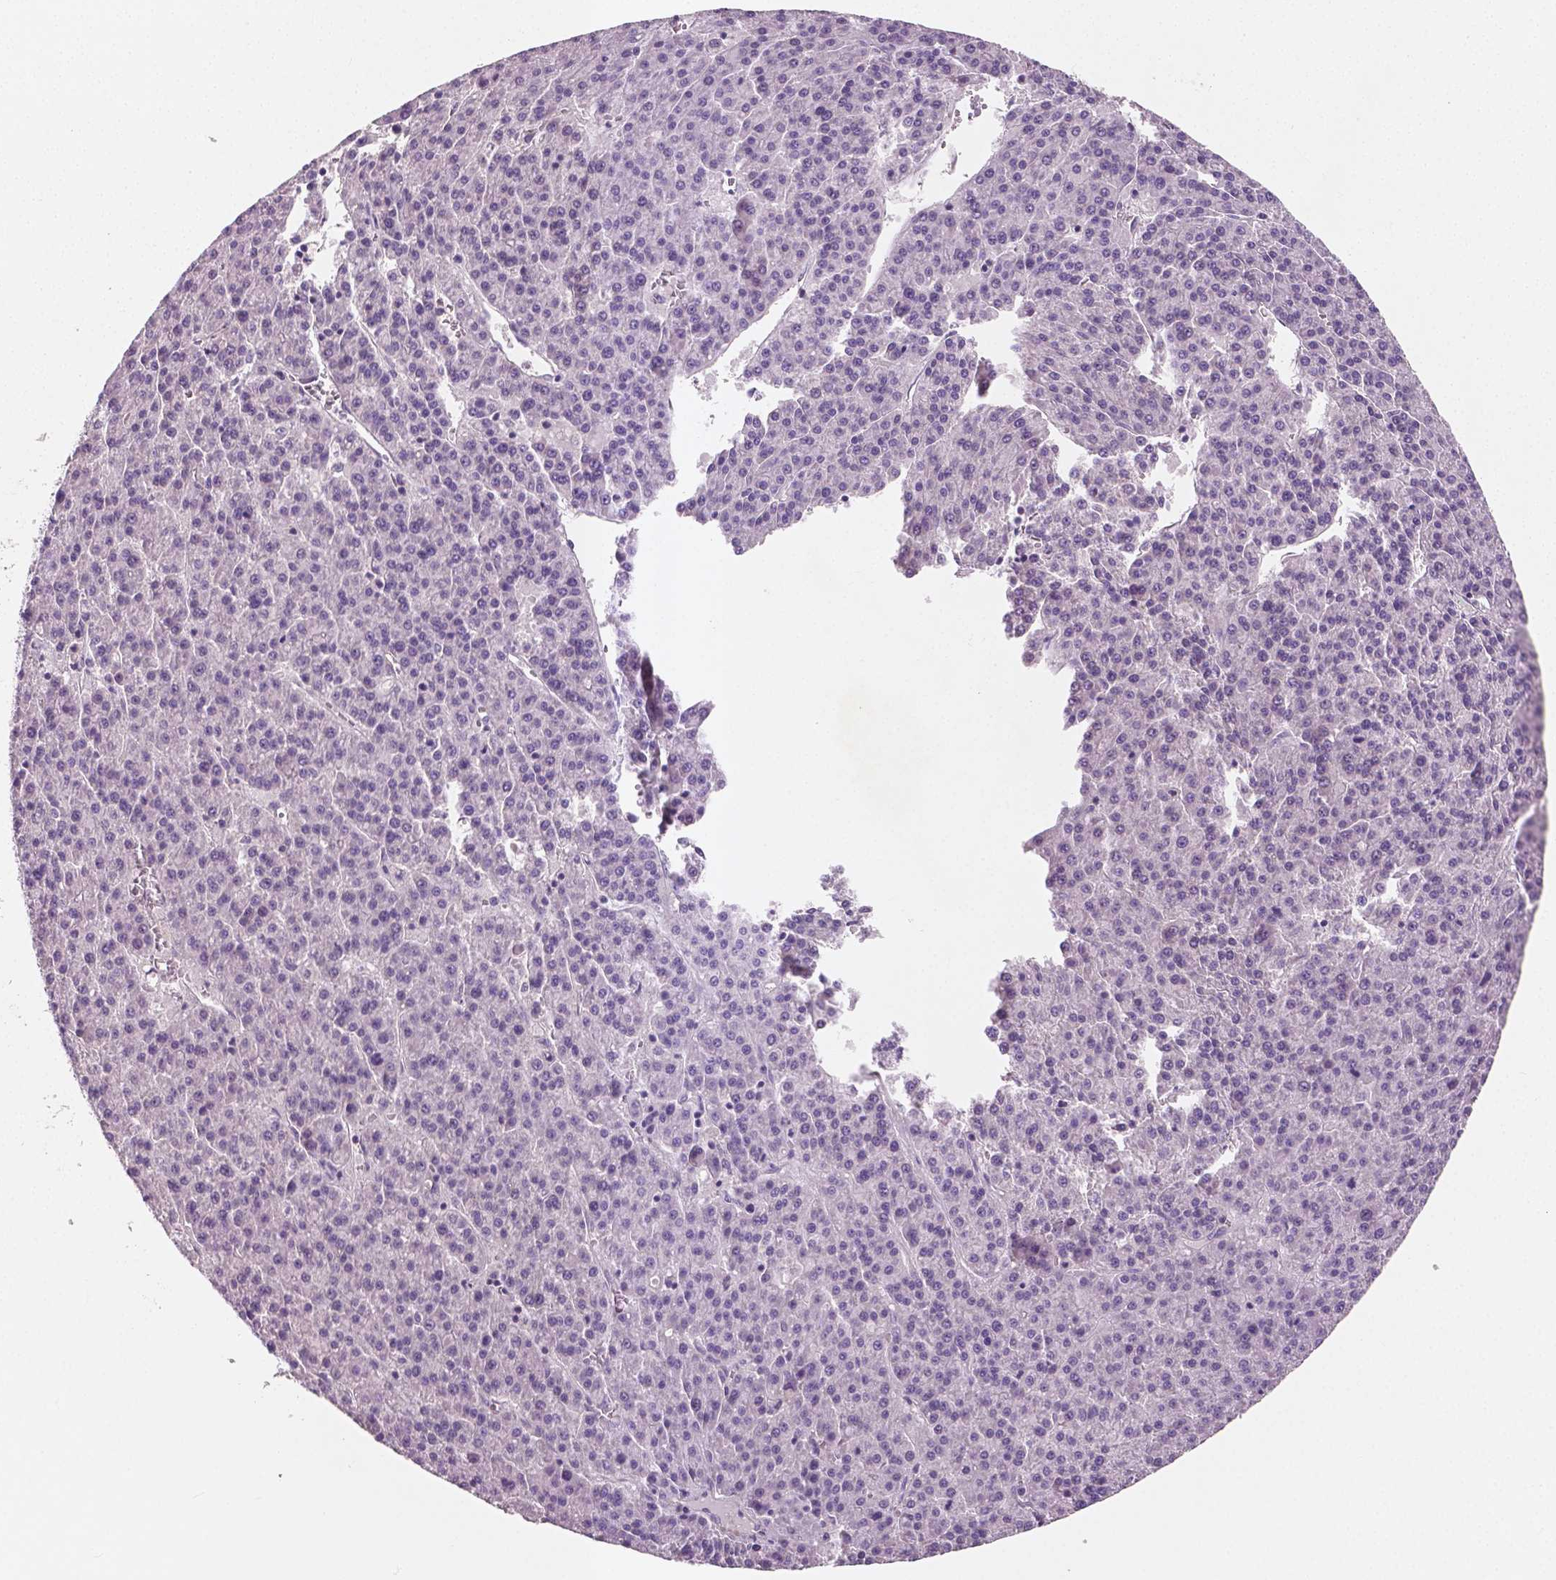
{"staining": {"intensity": "negative", "quantity": "none", "location": "none"}, "tissue": "liver cancer", "cell_type": "Tumor cells", "image_type": "cancer", "snomed": [{"axis": "morphology", "description": "Carcinoma, Hepatocellular, NOS"}, {"axis": "topography", "description": "Liver"}], "caption": "Immunohistochemical staining of human hepatocellular carcinoma (liver) exhibits no significant expression in tumor cells.", "gene": "LSM14B", "patient": {"sex": "female", "age": 58}}